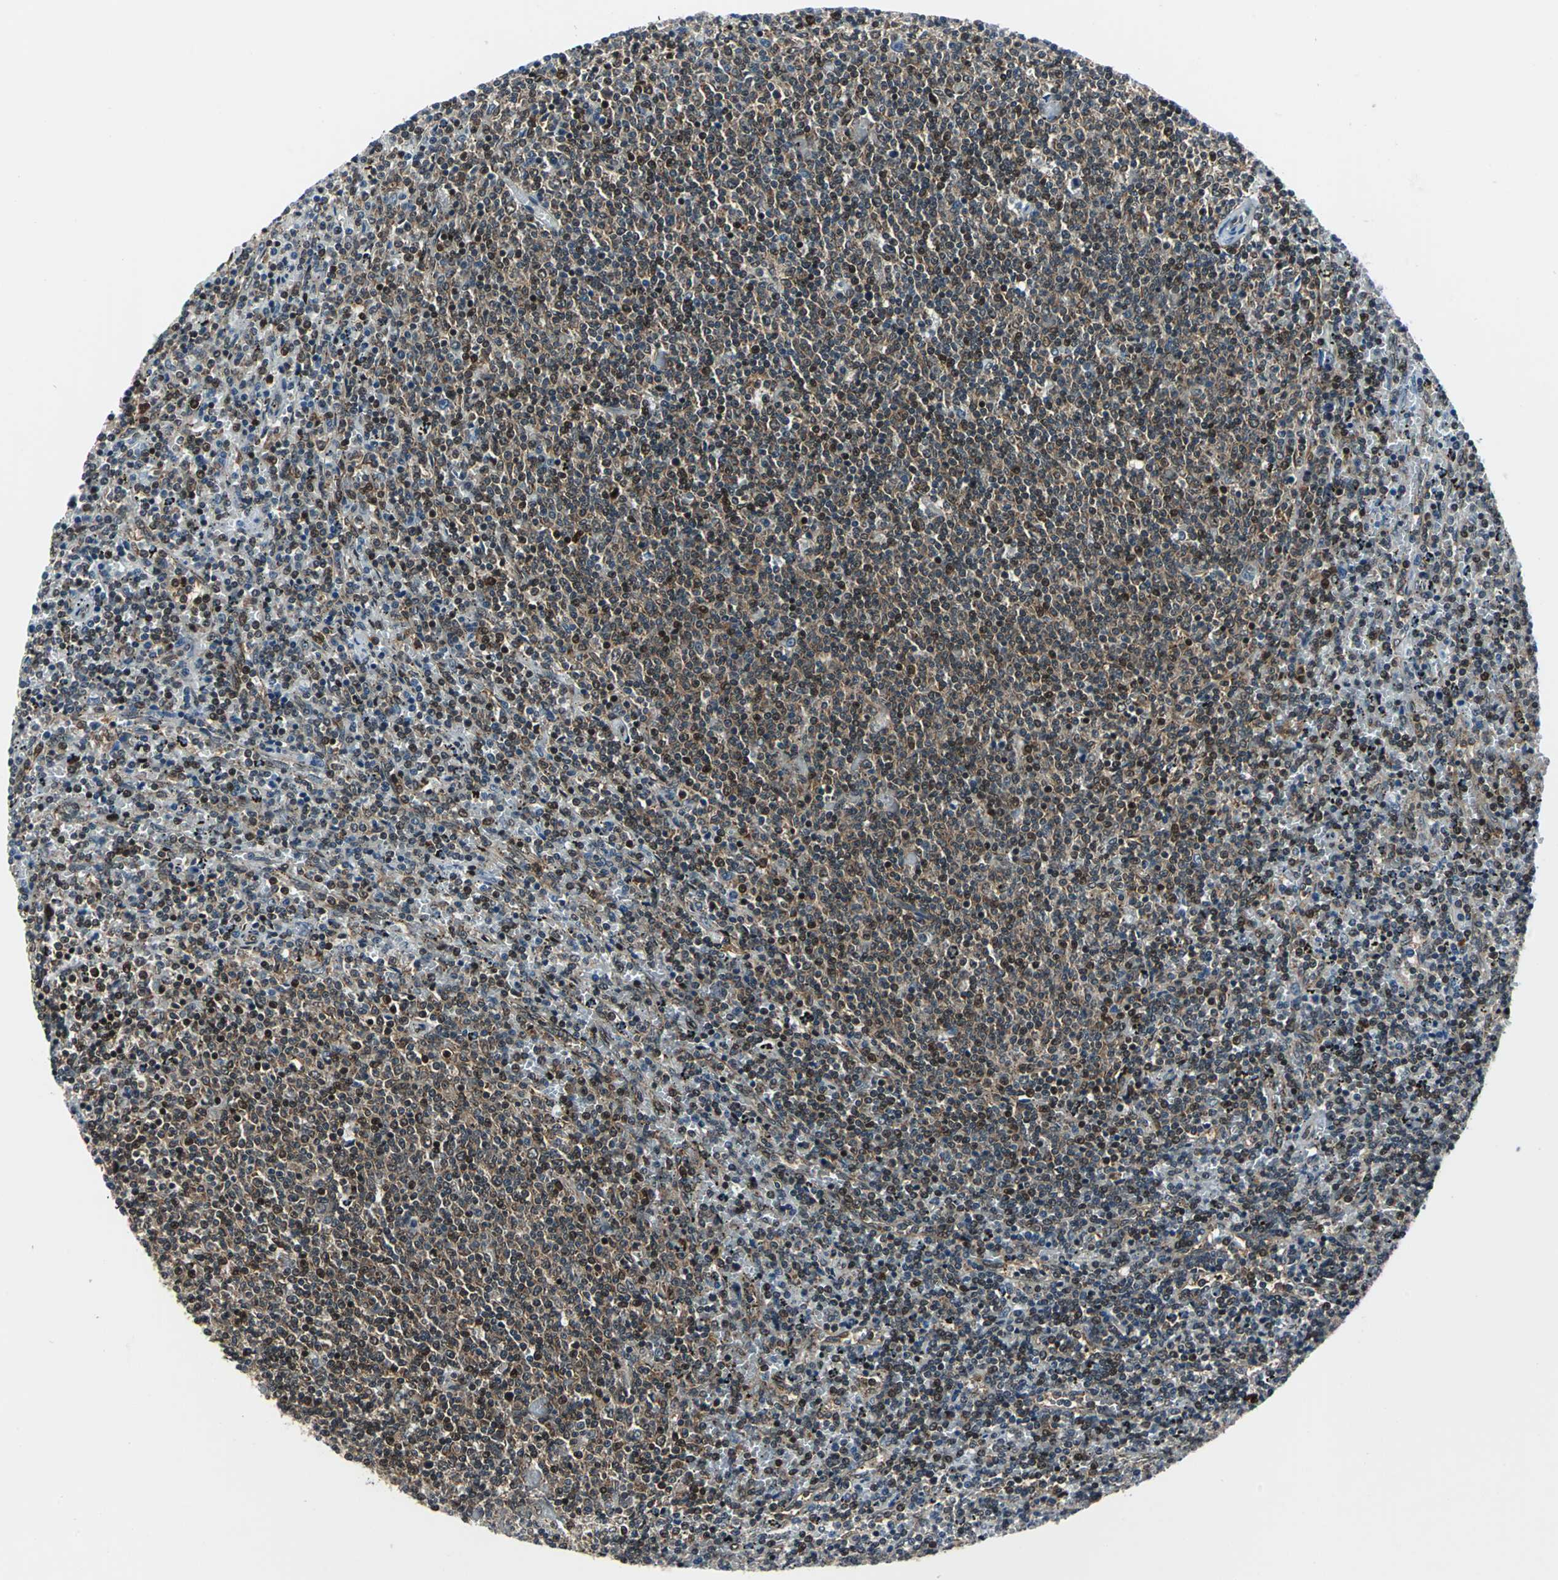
{"staining": {"intensity": "moderate", "quantity": ">75%", "location": "cytoplasmic/membranous,nuclear"}, "tissue": "lymphoma", "cell_type": "Tumor cells", "image_type": "cancer", "snomed": [{"axis": "morphology", "description": "Malignant lymphoma, non-Hodgkin's type, Low grade"}, {"axis": "topography", "description": "Spleen"}], "caption": "DAB (3,3'-diaminobenzidine) immunohistochemical staining of low-grade malignant lymphoma, non-Hodgkin's type displays moderate cytoplasmic/membranous and nuclear protein expression in about >75% of tumor cells.", "gene": "POLR3K", "patient": {"sex": "female", "age": 50}}